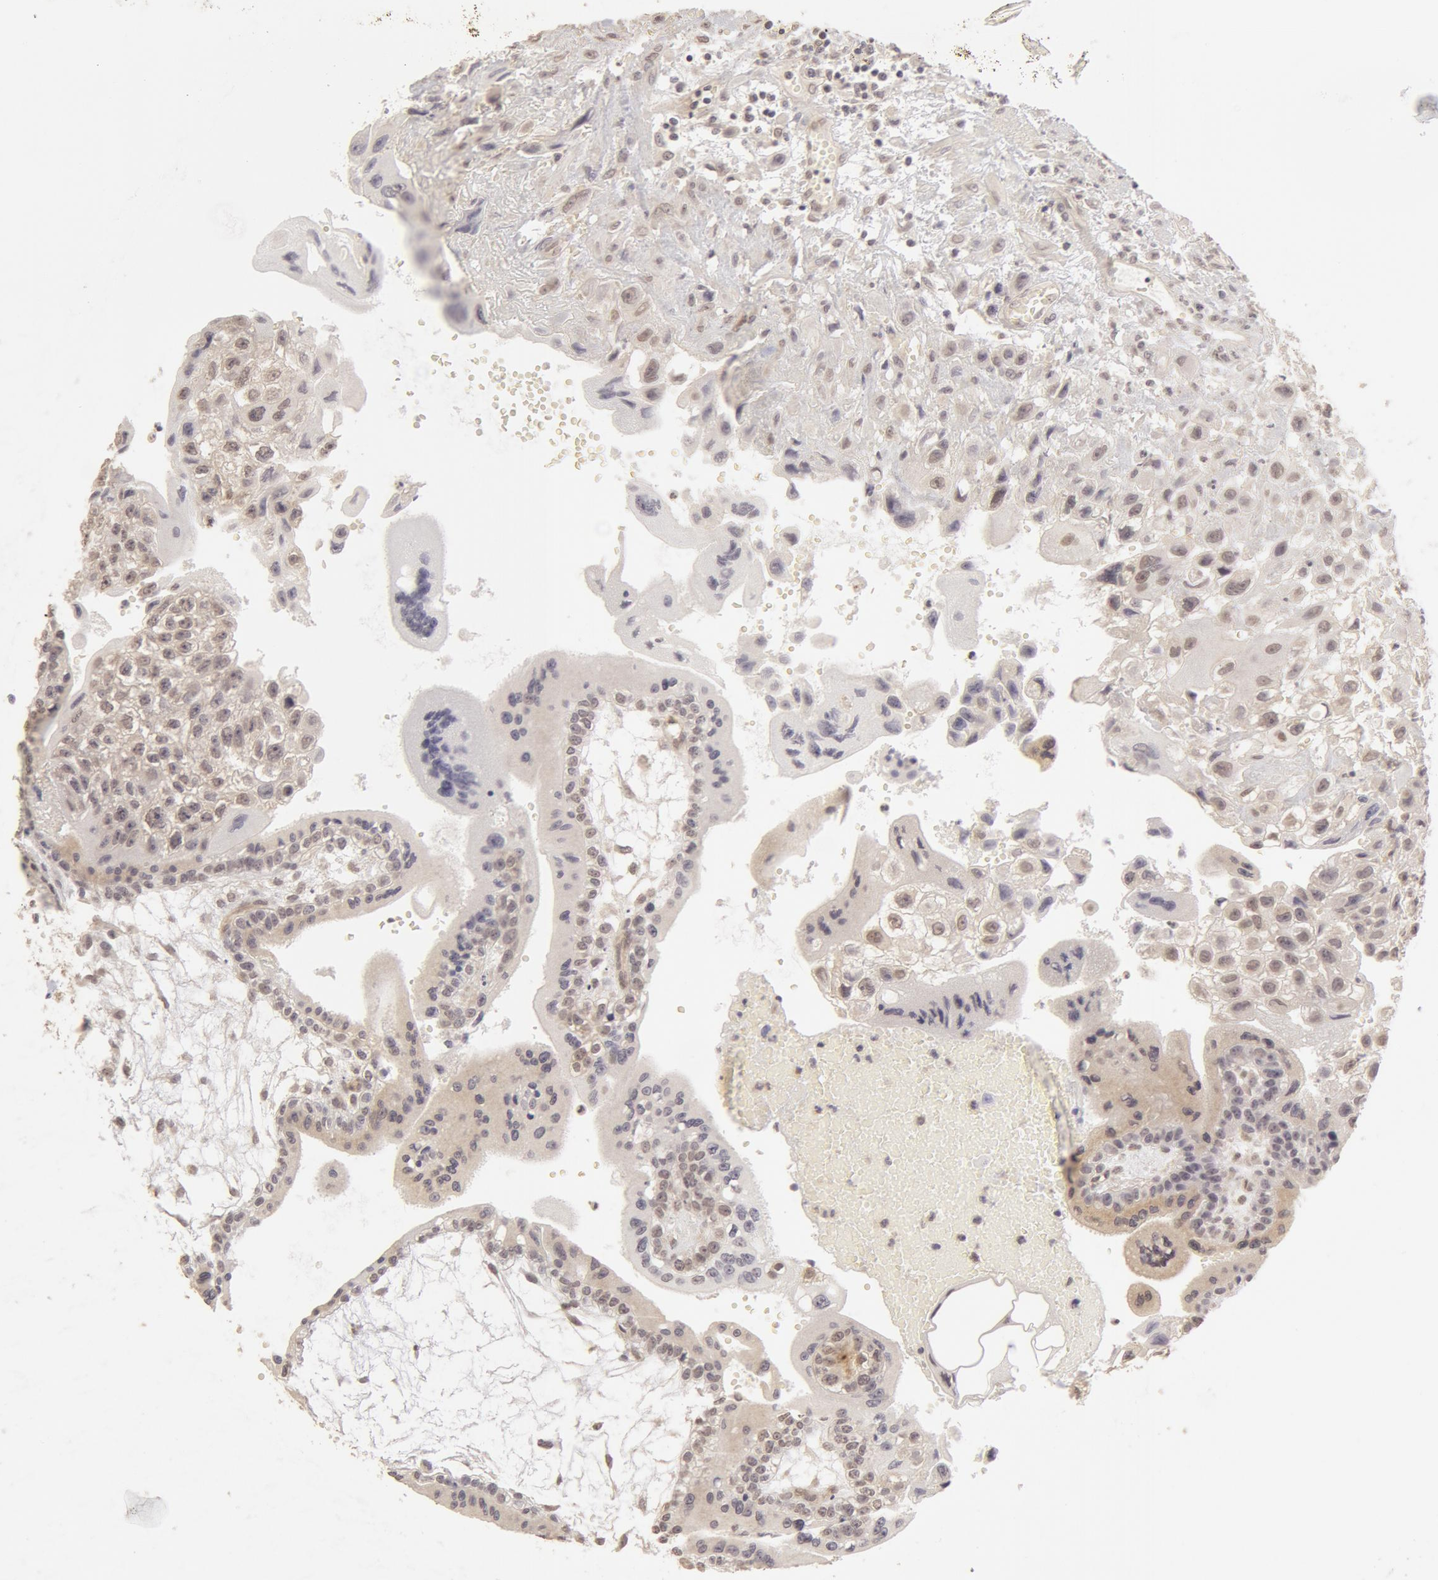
{"staining": {"intensity": "weak", "quantity": "25%-75%", "location": "cytoplasmic/membranous"}, "tissue": "placenta", "cell_type": "Decidual cells", "image_type": "normal", "snomed": [{"axis": "morphology", "description": "Normal tissue, NOS"}, {"axis": "topography", "description": "Placenta"}], "caption": "A low amount of weak cytoplasmic/membranous positivity is identified in approximately 25%-75% of decidual cells in benign placenta.", "gene": "ADAM10", "patient": {"sex": "female", "age": 34}}